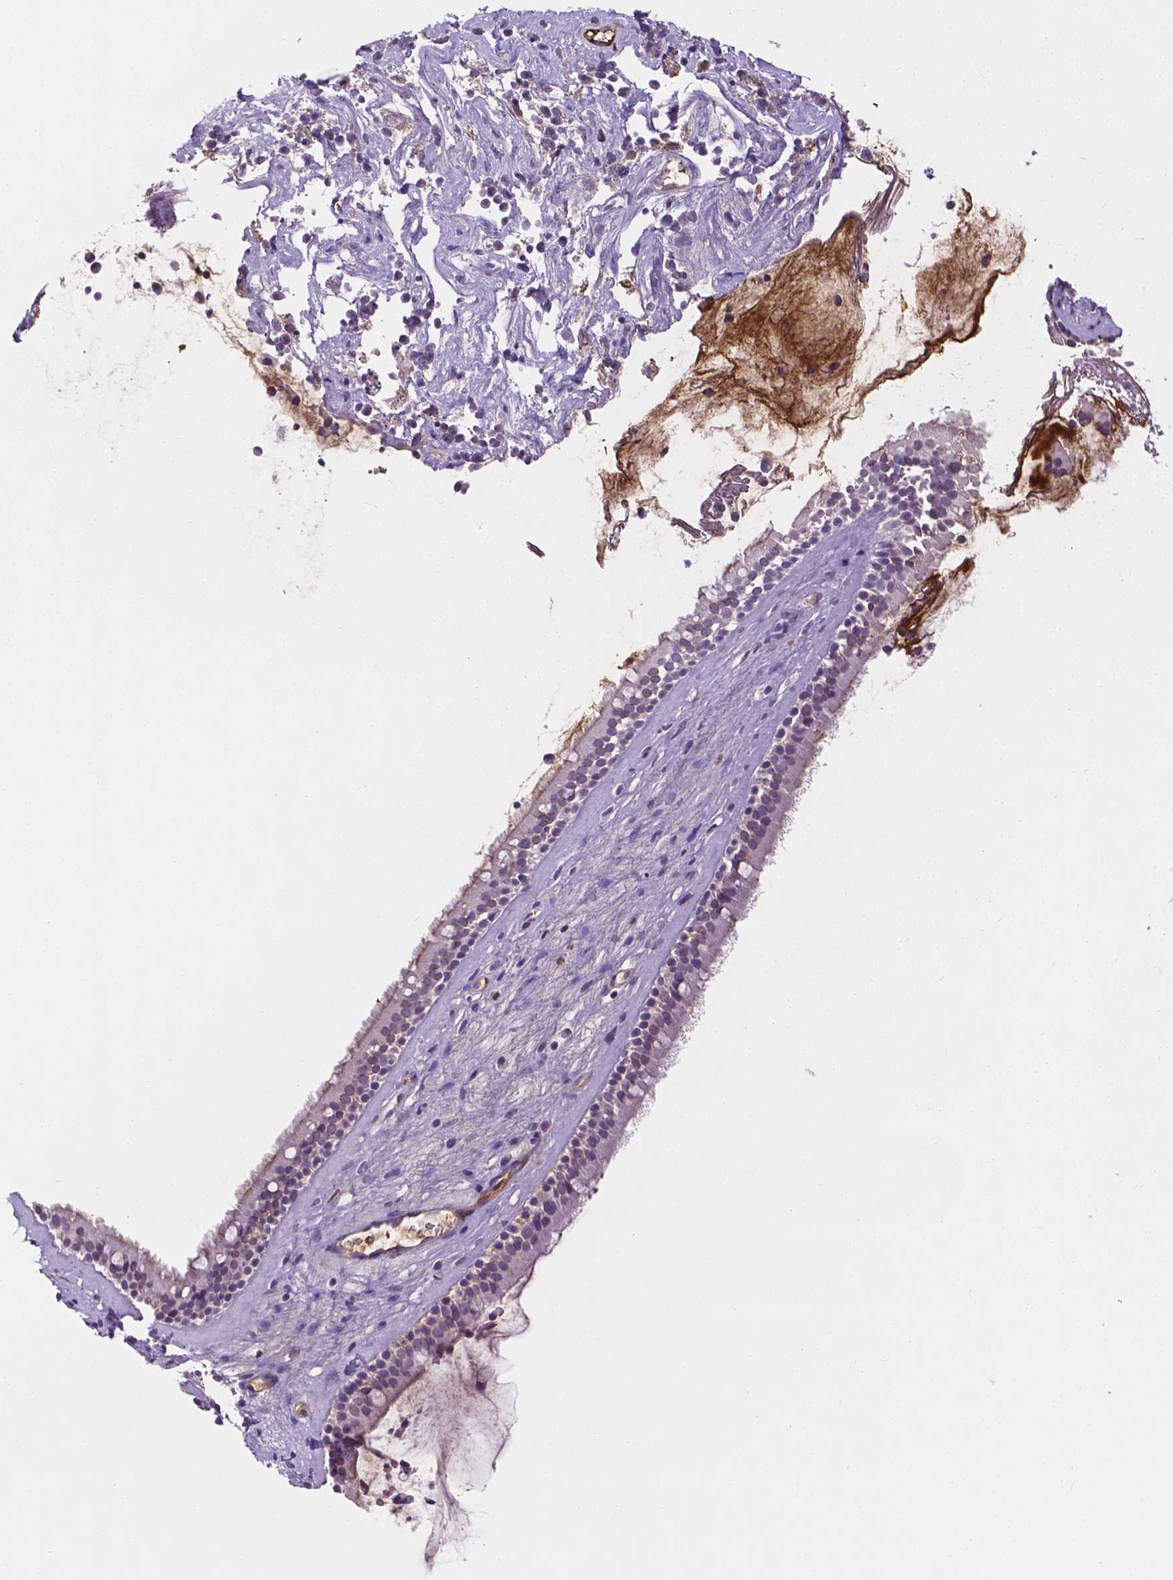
{"staining": {"intensity": "negative", "quantity": "none", "location": "none"}, "tissue": "nasopharynx", "cell_type": "Respiratory epithelial cells", "image_type": "normal", "snomed": [{"axis": "morphology", "description": "Normal tissue, NOS"}, {"axis": "topography", "description": "Nasopharynx"}], "caption": "IHC micrograph of benign nasopharynx: nasopharynx stained with DAB displays no significant protein expression in respiratory epithelial cells. (Immunohistochemistry (ihc), brightfield microscopy, high magnification).", "gene": "APOE", "patient": {"sex": "male", "age": 68}}